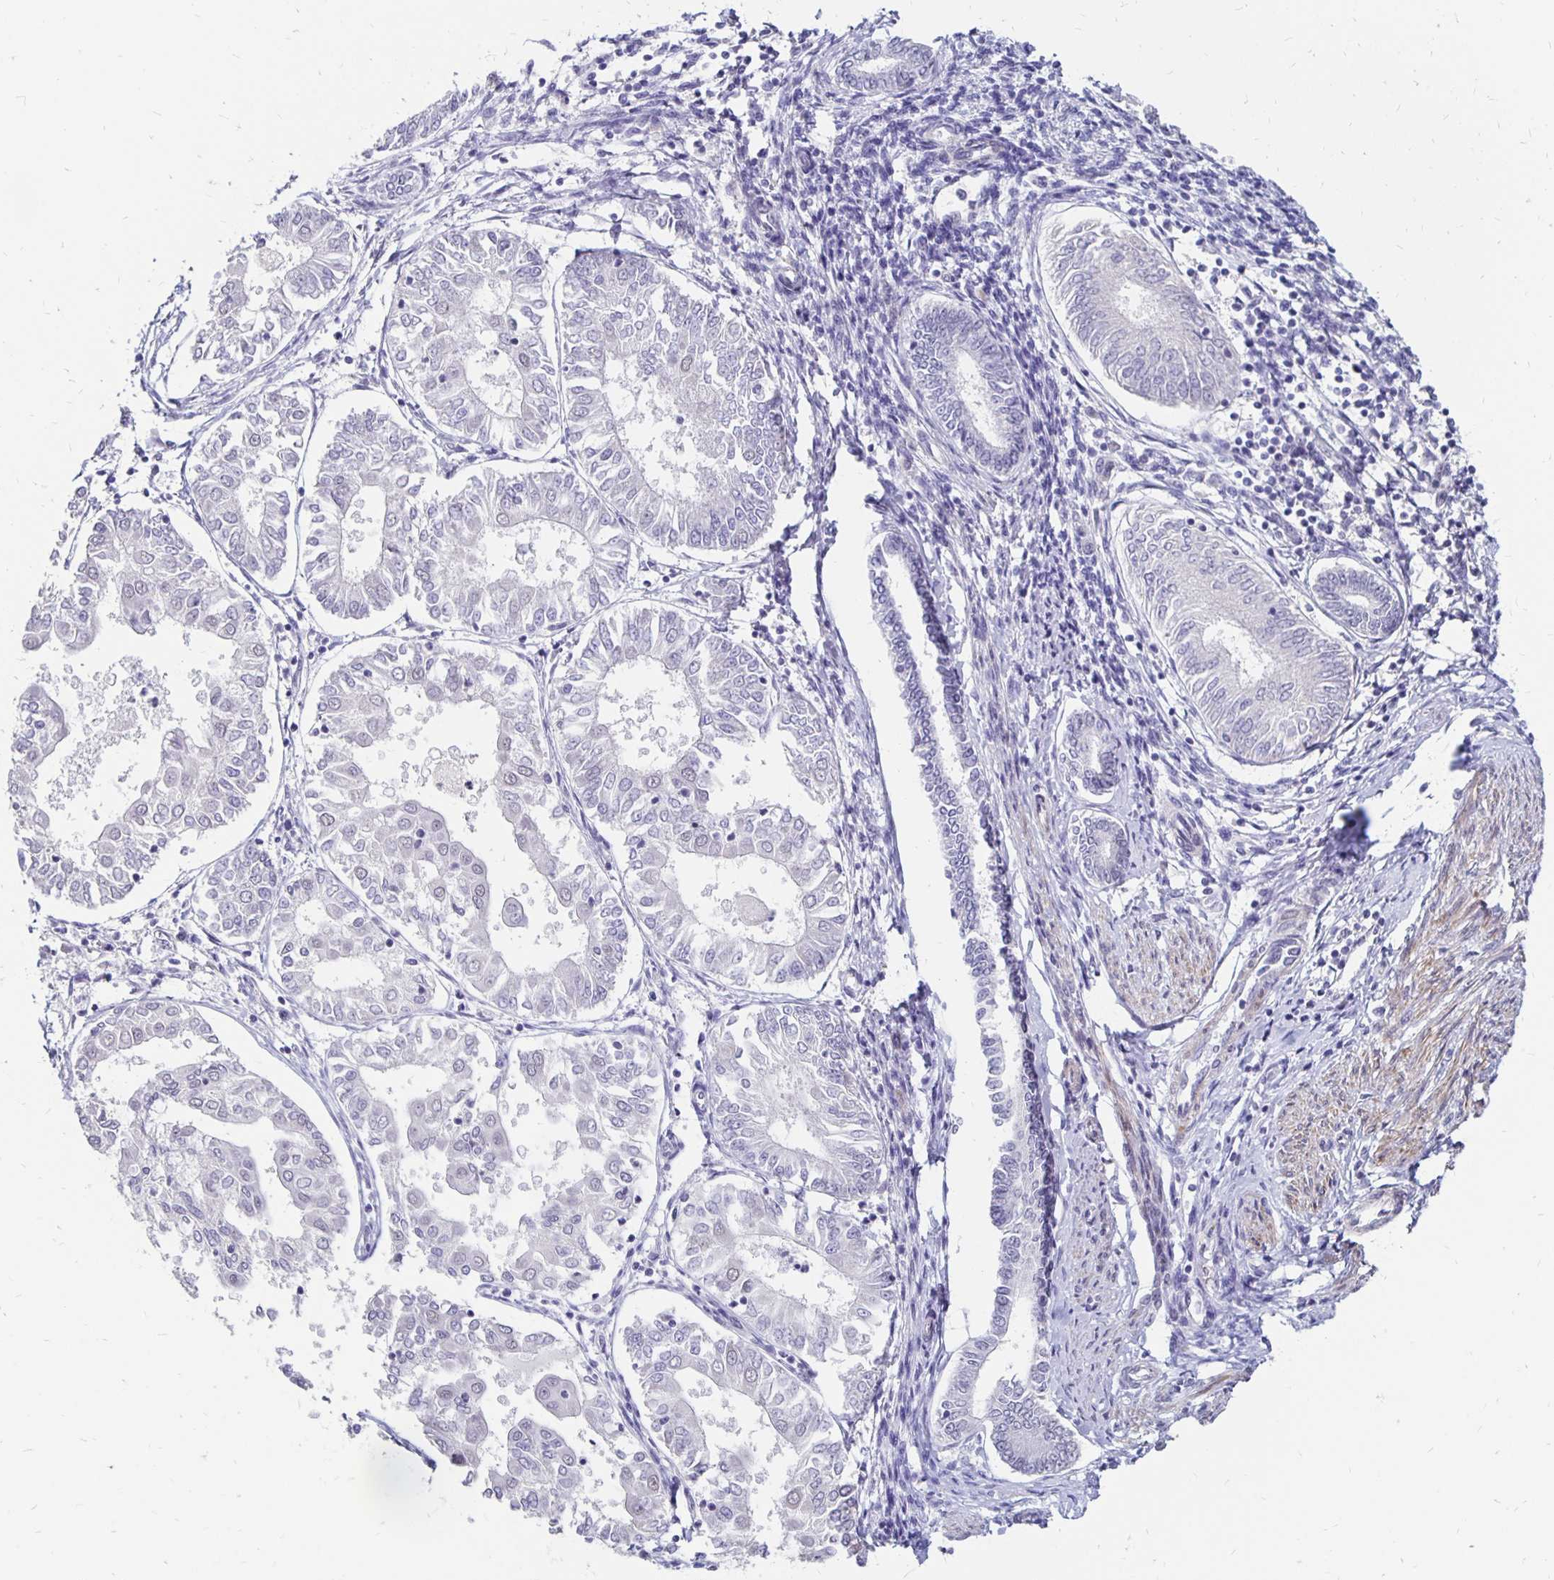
{"staining": {"intensity": "negative", "quantity": "none", "location": "none"}, "tissue": "endometrial cancer", "cell_type": "Tumor cells", "image_type": "cancer", "snomed": [{"axis": "morphology", "description": "Adenocarcinoma, NOS"}, {"axis": "topography", "description": "Endometrium"}], "caption": "Tumor cells are negative for protein expression in human endometrial adenocarcinoma.", "gene": "ATOSB", "patient": {"sex": "female", "age": 68}}